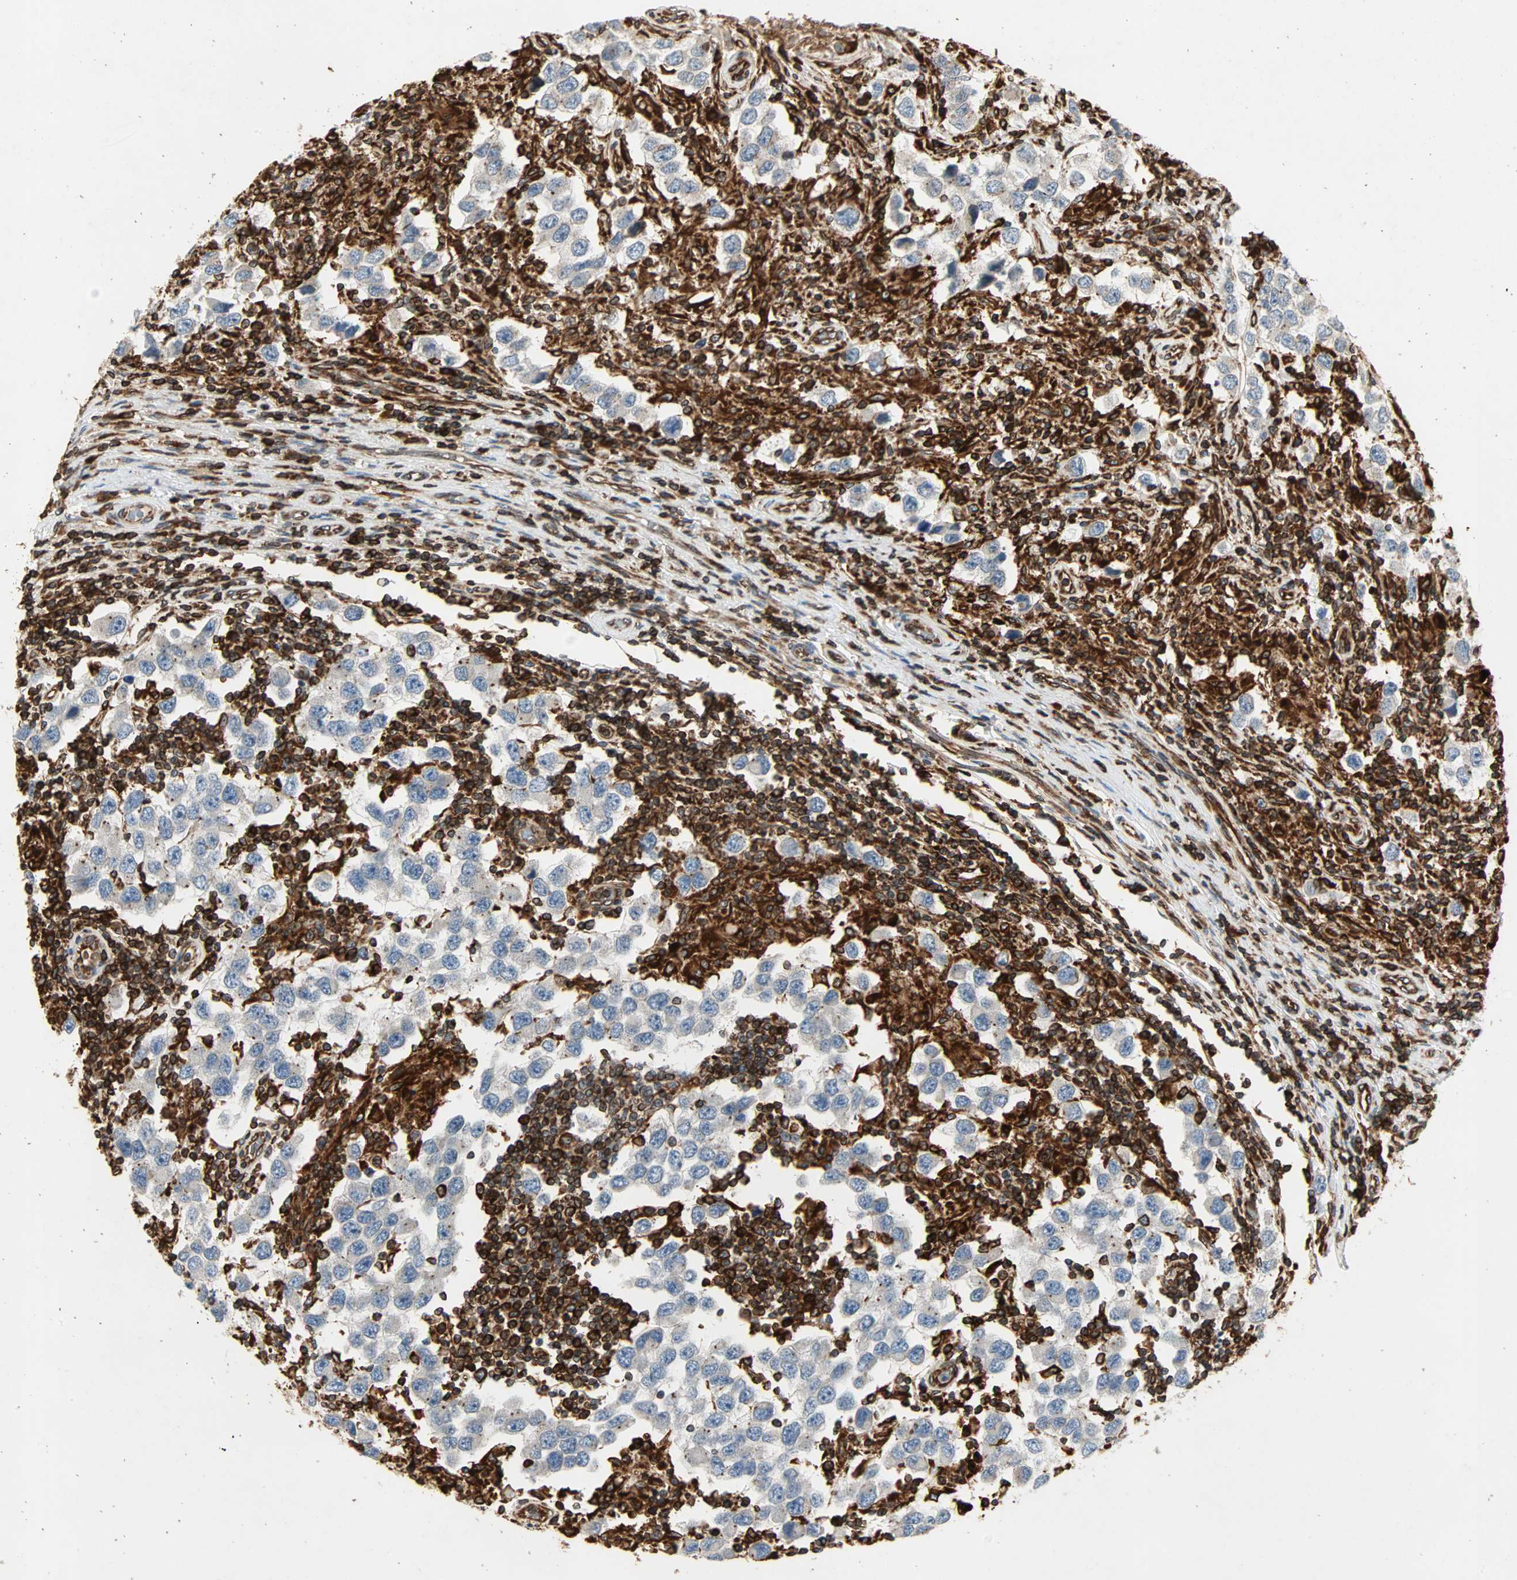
{"staining": {"intensity": "weak", "quantity": "<25%", "location": "cytoplasmic/membranous"}, "tissue": "testis cancer", "cell_type": "Tumor cells", "image_type": "cancer", "snomed": [{"axis": "morphology", "description": "Carcinoma, Embryonal, NOS"}, {"axis": "topography", "description": "Testis"}], "caption": "Immunohistochemistry (IHC) image of neoplastic tissue: human testis embryonal carcinoma stained with DAB (3,3'-diaminobenzidine) shows no significant protein expression in tumor cells.", "gene": "TAPBP", "patient": {"sex": "male", "age": 21}}